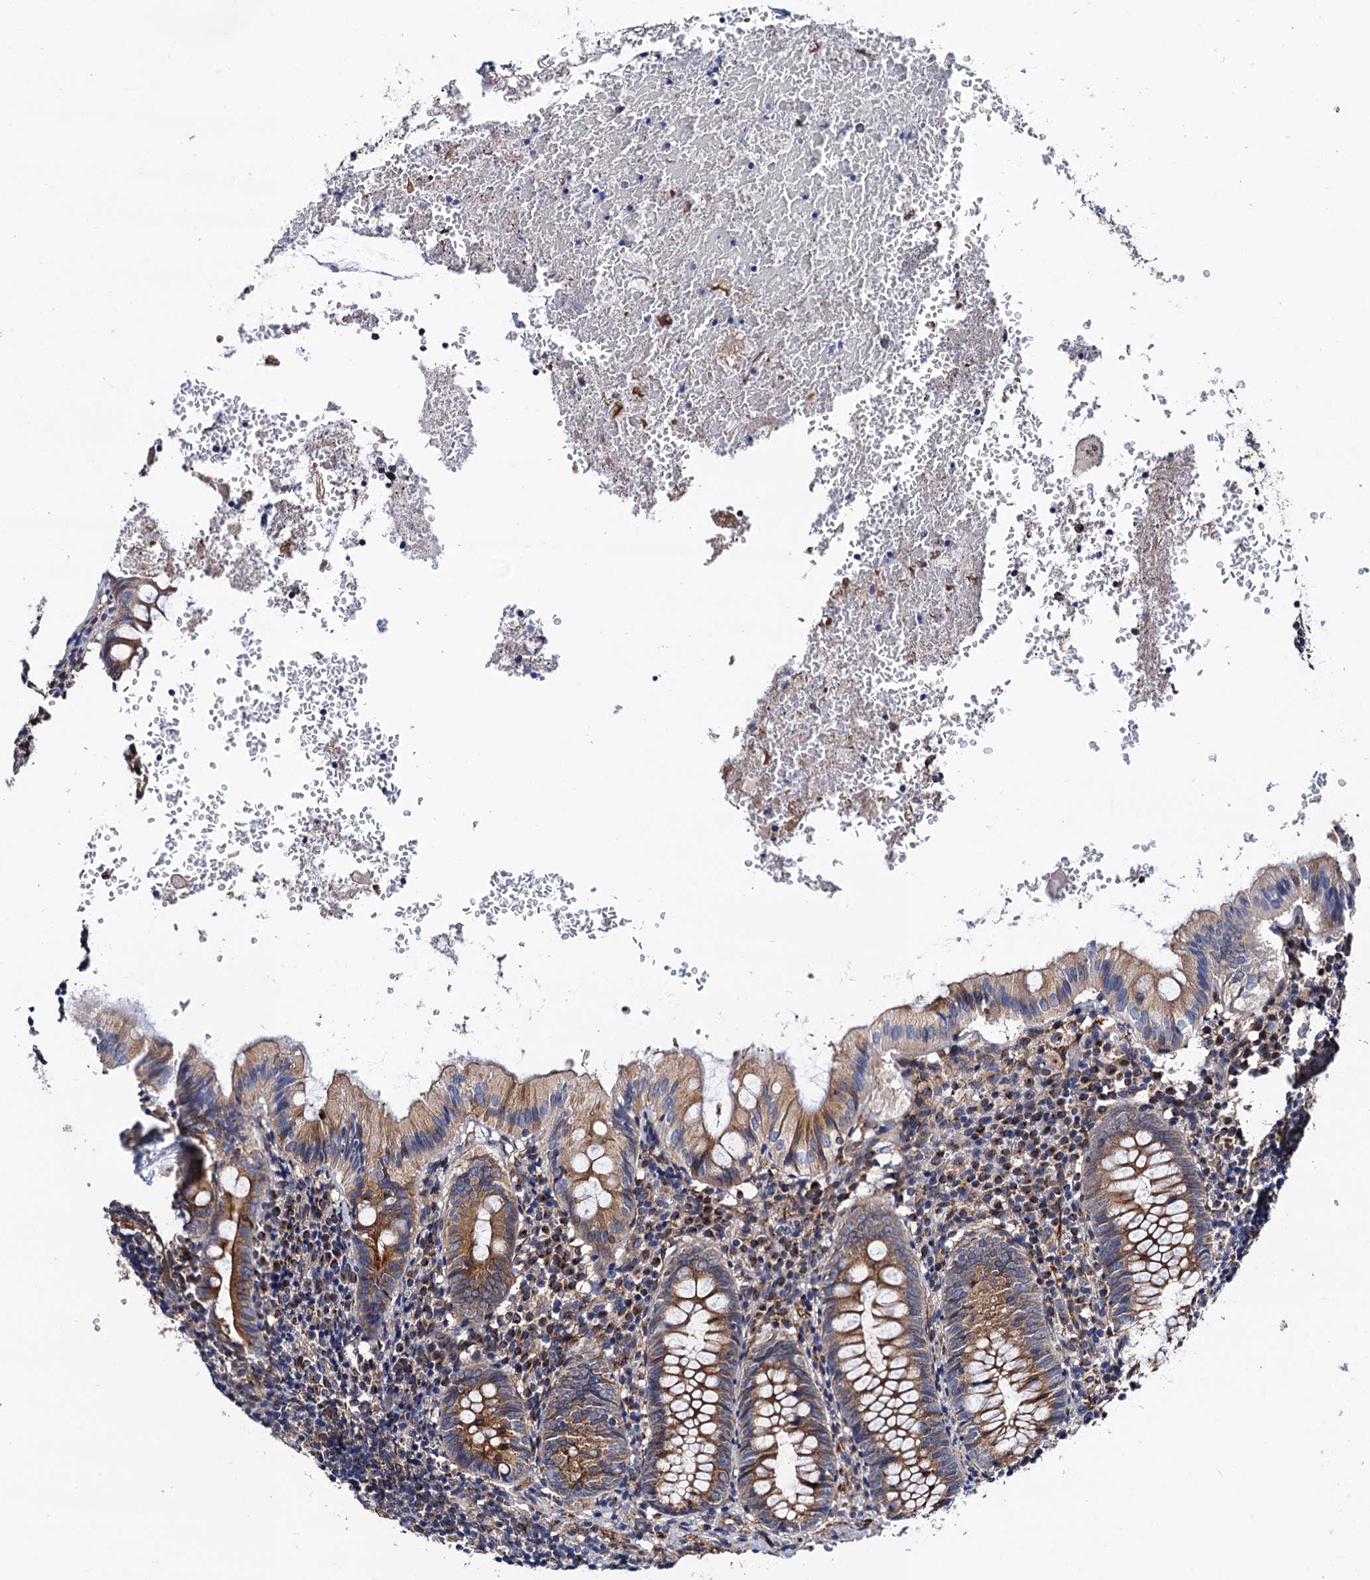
{"staining": {"intensity": "moderate", "quantity": ">75%", "location": "cytoplasmic/membranous"}, "tissue": "appendix", "cell_type": "Glandular cells", "image_type": "normal", "snomed": [{"axis": "morphology", "description": "Normal tissue, NOS"}, {"axis": "topography", "description": "Appendix"}], "caption": "Brown immunohistochemical staining in normal appendix demonstrates moderate cytoplasmic/membranous staining in approximately >75% of glandular cells. (IHC, brightfield microscopy, high magnification).", "gene": "ZDHHC18", "patient": {"sex": "male", "age": 8}}